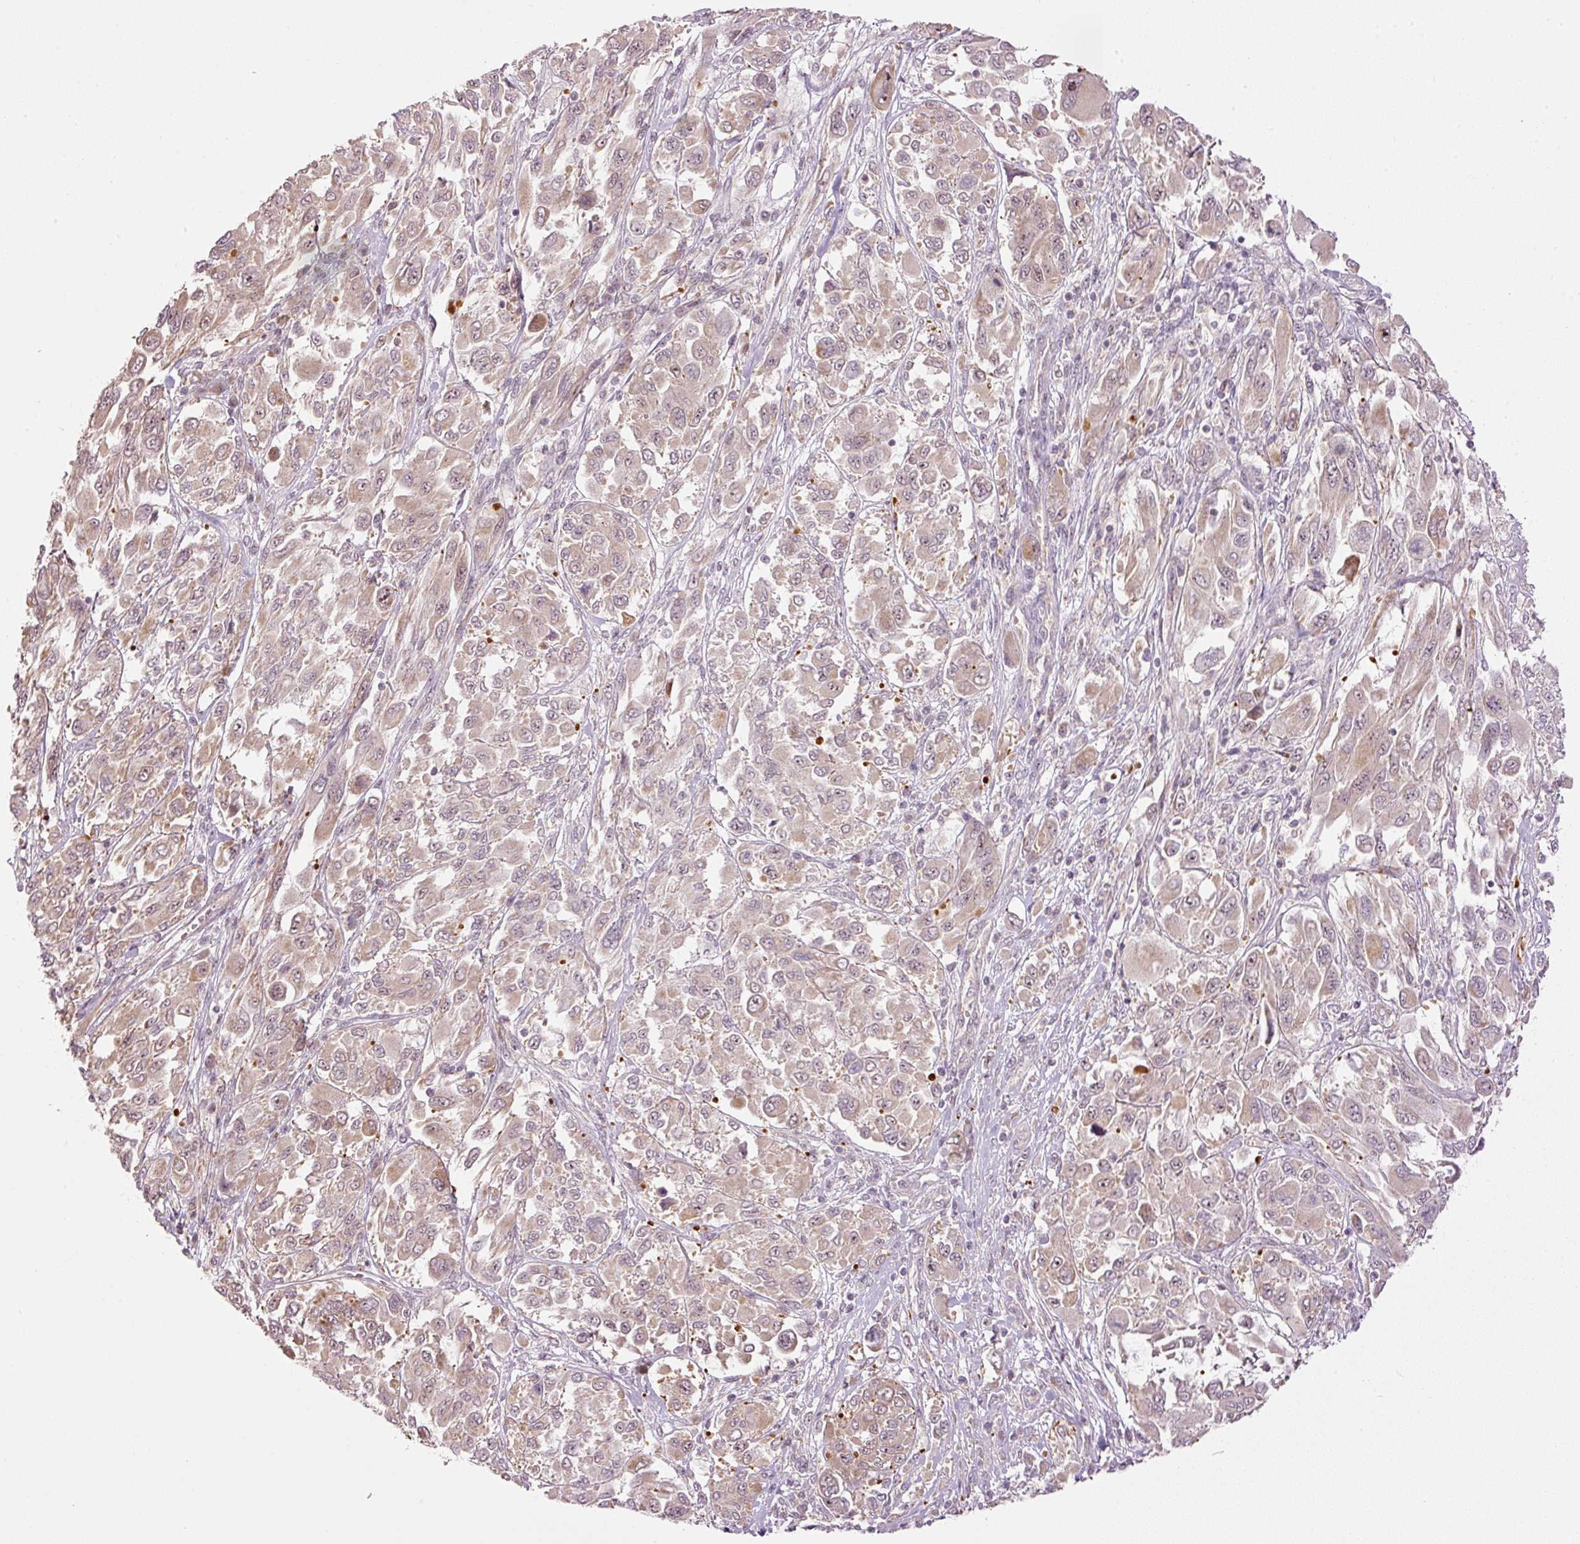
{"staining": {"intensity": "weak", "quantity": ">75%", "location": "cytoplasmic/membranous"}, "tissue": "melanoma", "cell_type": "Tumor cells", "image_type": "cancer", "snomed": [{"axis": "morphology", "description": "Malignant melanoma, NOS"}, {"axis": "topography", "description": "Skin"}], "caption": "Immunohistochemistry (IHC) of human malignant melanoma reveals low levels of weak cytoplasmic/membranous positivity in about >75% of tumor cells.", "gene": "CDC20B", "patient": {"sex": "female", "age": 91}}